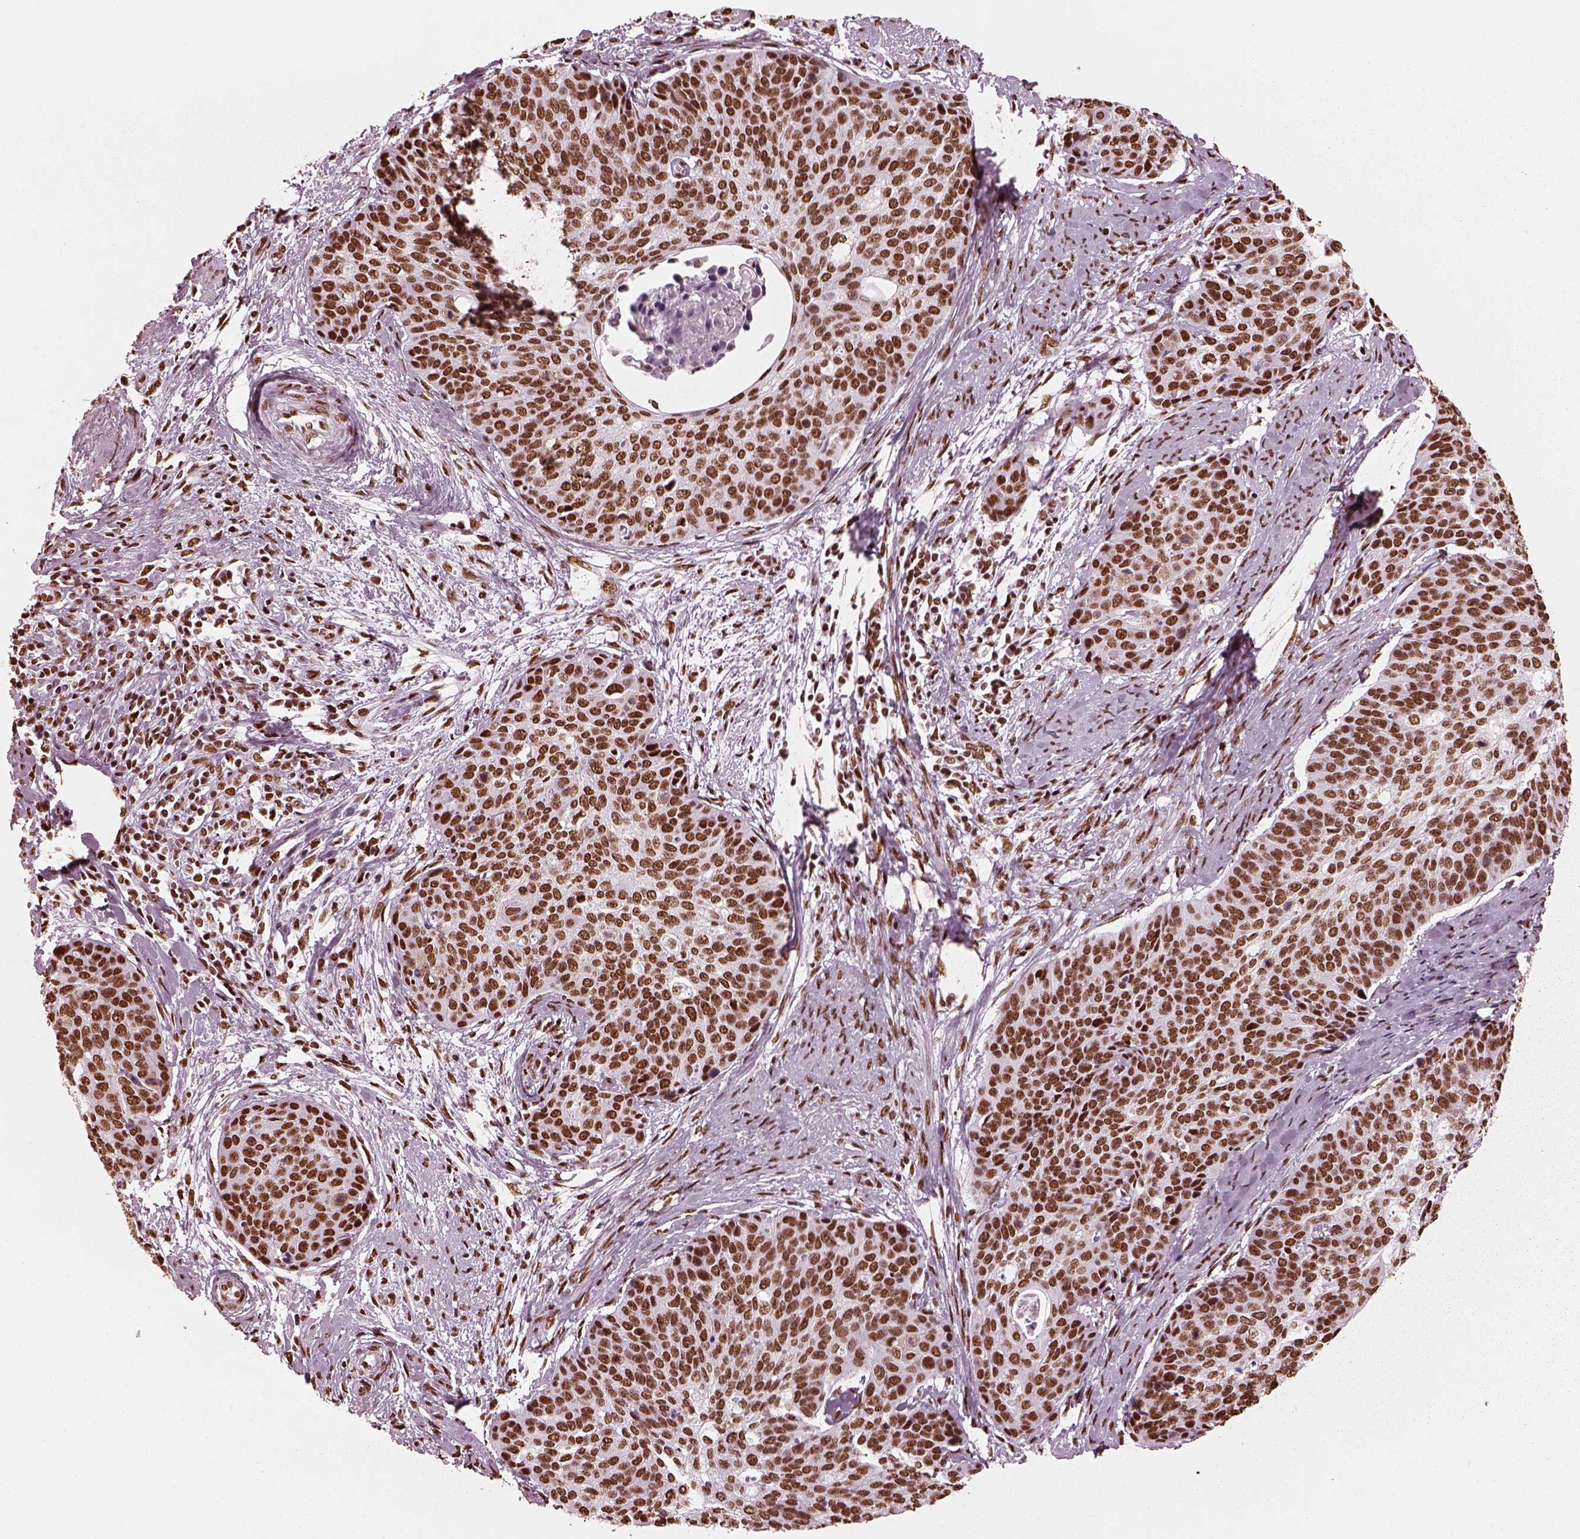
{"staining": {"intensity": "strong", "quantity": ">75%", "location": "nuclear"}, "tissue": "cervical cancer", "cell_type": "Tumor cells", "image_type": "cancer", "snomed": [{"axis": "morphology", "description": "Squamous cell carcinoma, NOS"}, {"axis": "topography", "description": "Cervix"}], "caption": "There is high levels of strong nuclear positivity in tumor cells of cervical cancer, as demonstrated by immunohistochemical staining (brown color).", "gene": "CBFA2T3", "patient": {"sex": "female", "age": 69}}